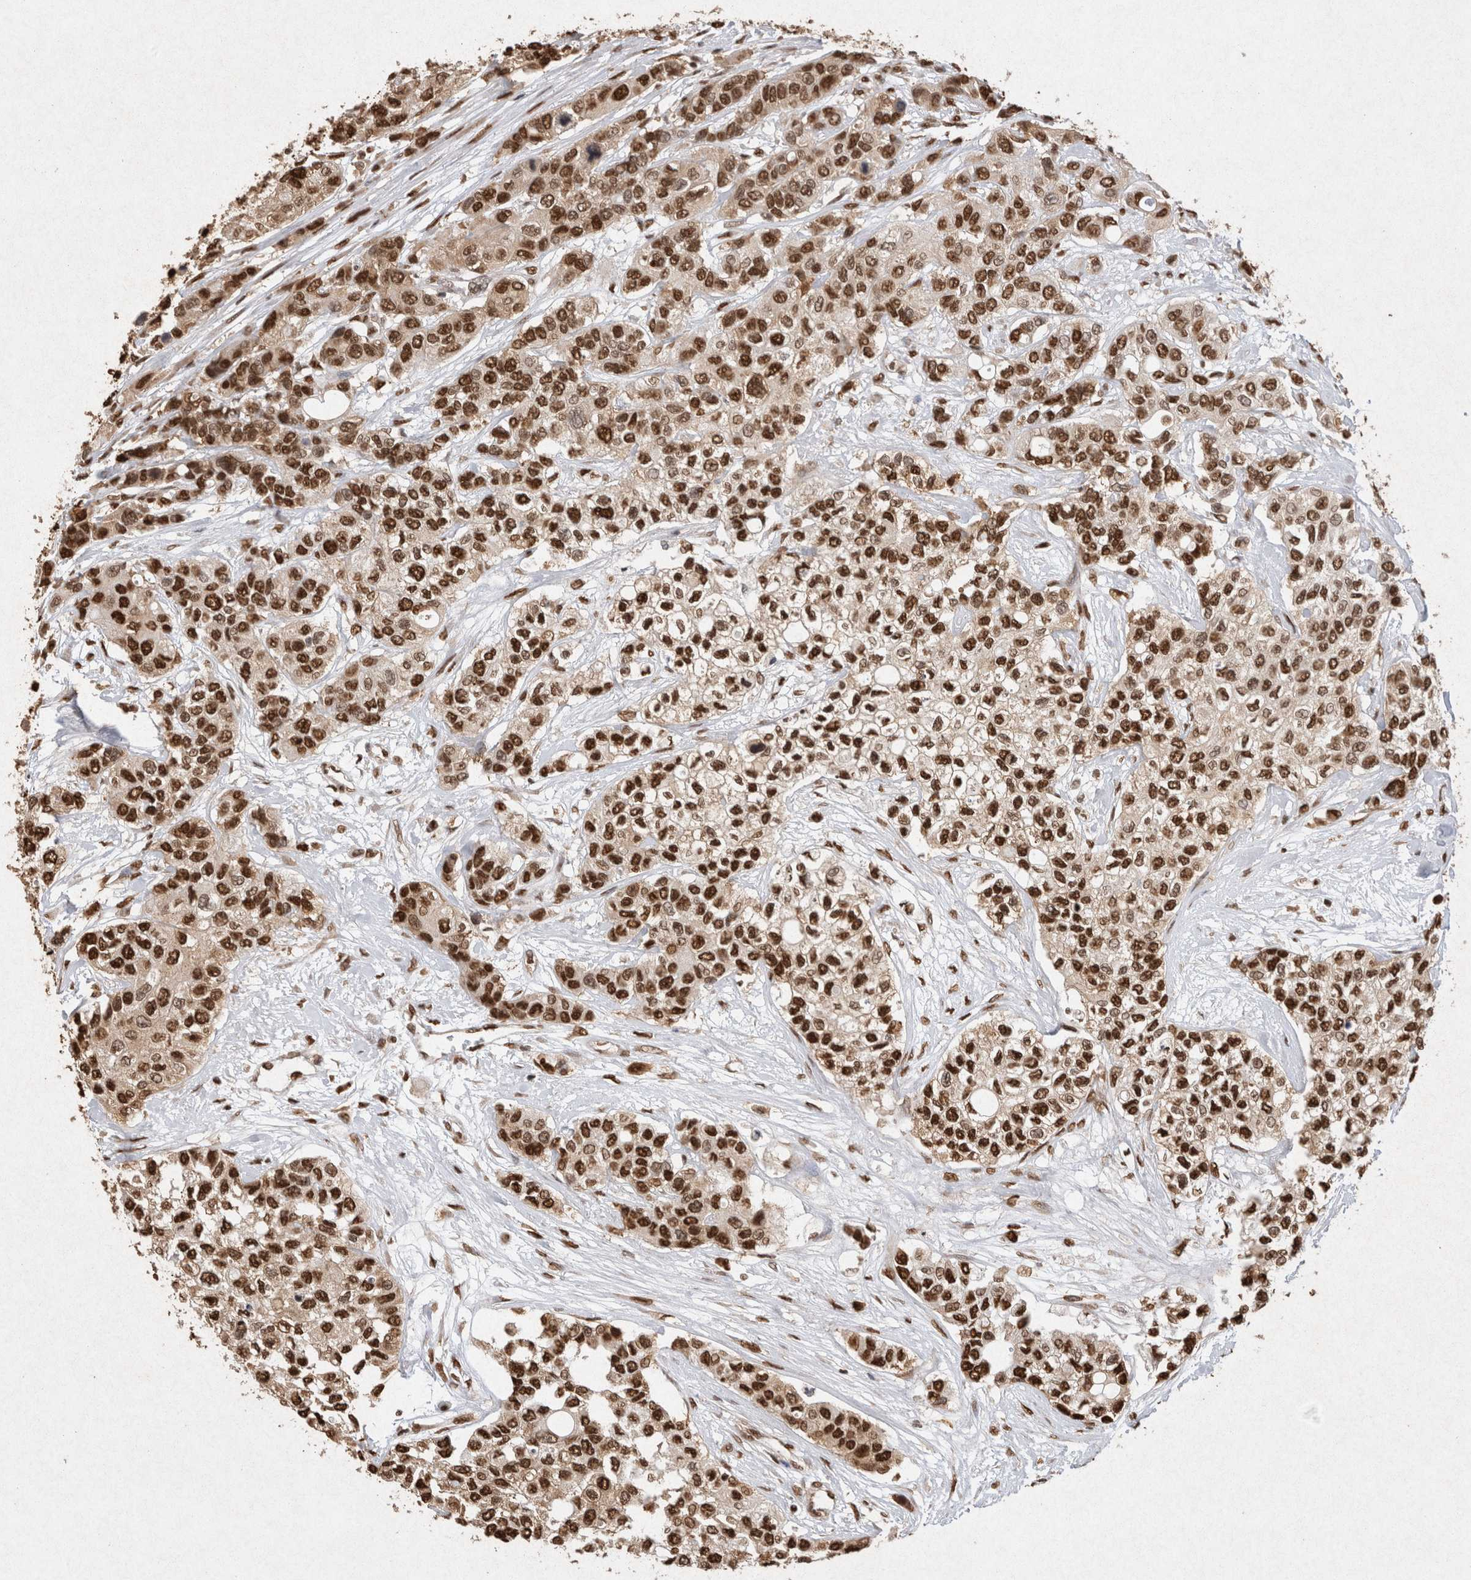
{"staining": {"intensity": "strong", "quantity": ">75%", "location": "nuclear"}, "tissue": "urothelial cancer", "cell_type": "Tumor cells", "image_type": "cancer", "snomed": [{"axis": "morphology", "description": "Urothelial carcinoma, High grade"}, {"axis": "topography", "description": "Urinary bladder"}], "caption": "High-grade urothelial carcinoma stained with a brown dye exhibits strong nuclear positive staining in approximately >75% of tumor cells.", "gene": "HDGF", "patient": {"sex": "female", "age": 56}}